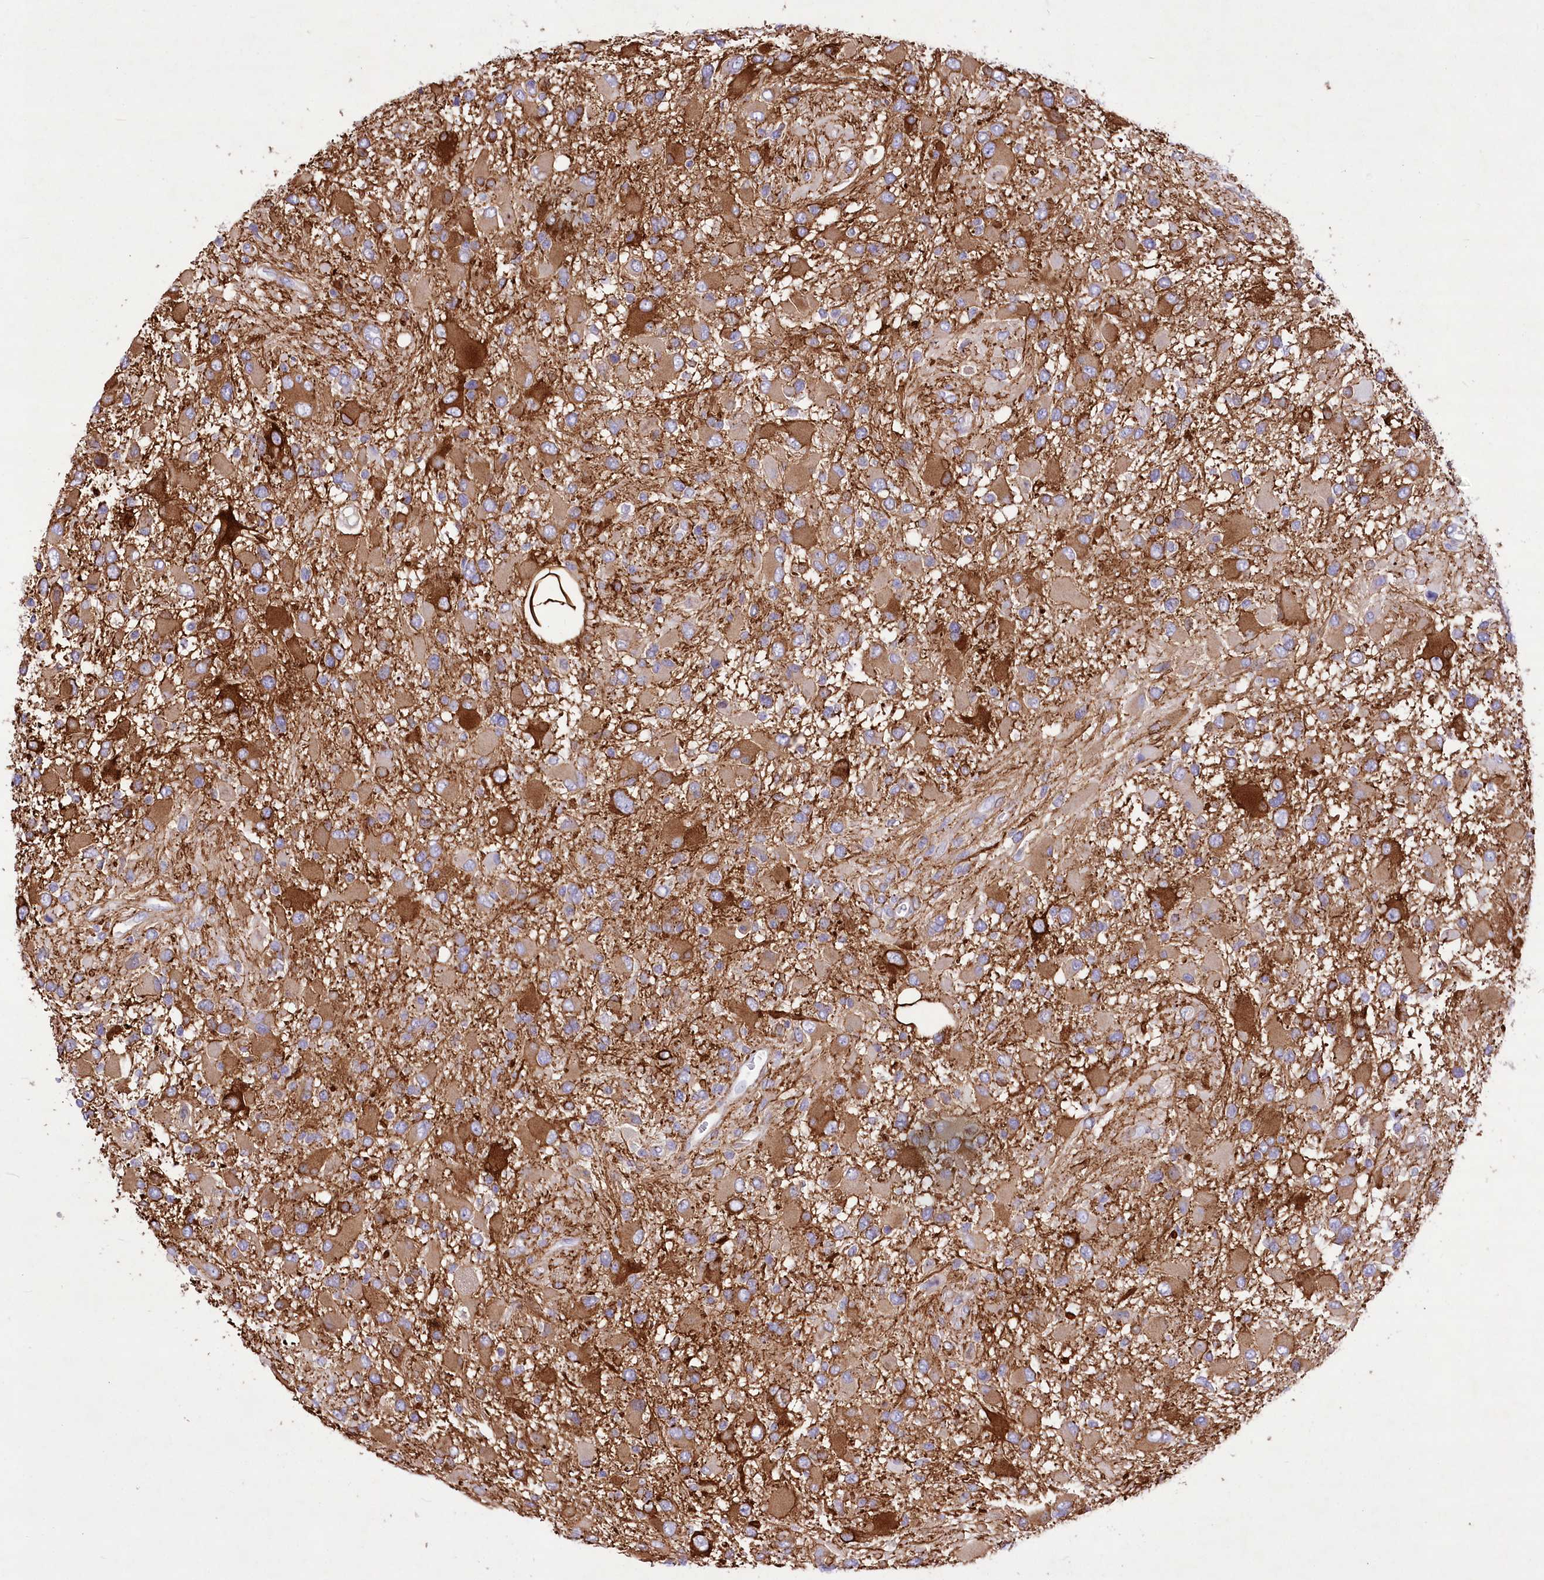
{"staining": {"intensity": "moderate", "quantity": ">75%", "location": "cytoplasmic/membranous"}, "tissue": "glioma", "cell_type": "Tumor cells", "image_type": "cancer", "snomed": [{"axis": "morphology", "description": "Glioma, malignant, High grade"}, {"axis": "topography", "description": "Brain"}], "caption": "A histopathology image of high-grade glioma (malignant) stained for a protein demonstrates moderate cytoplasmic/membranous brown staining in tumor cells.", "gene": "ANGPTL3", "patient": {"sex": "male", "age": 53}}